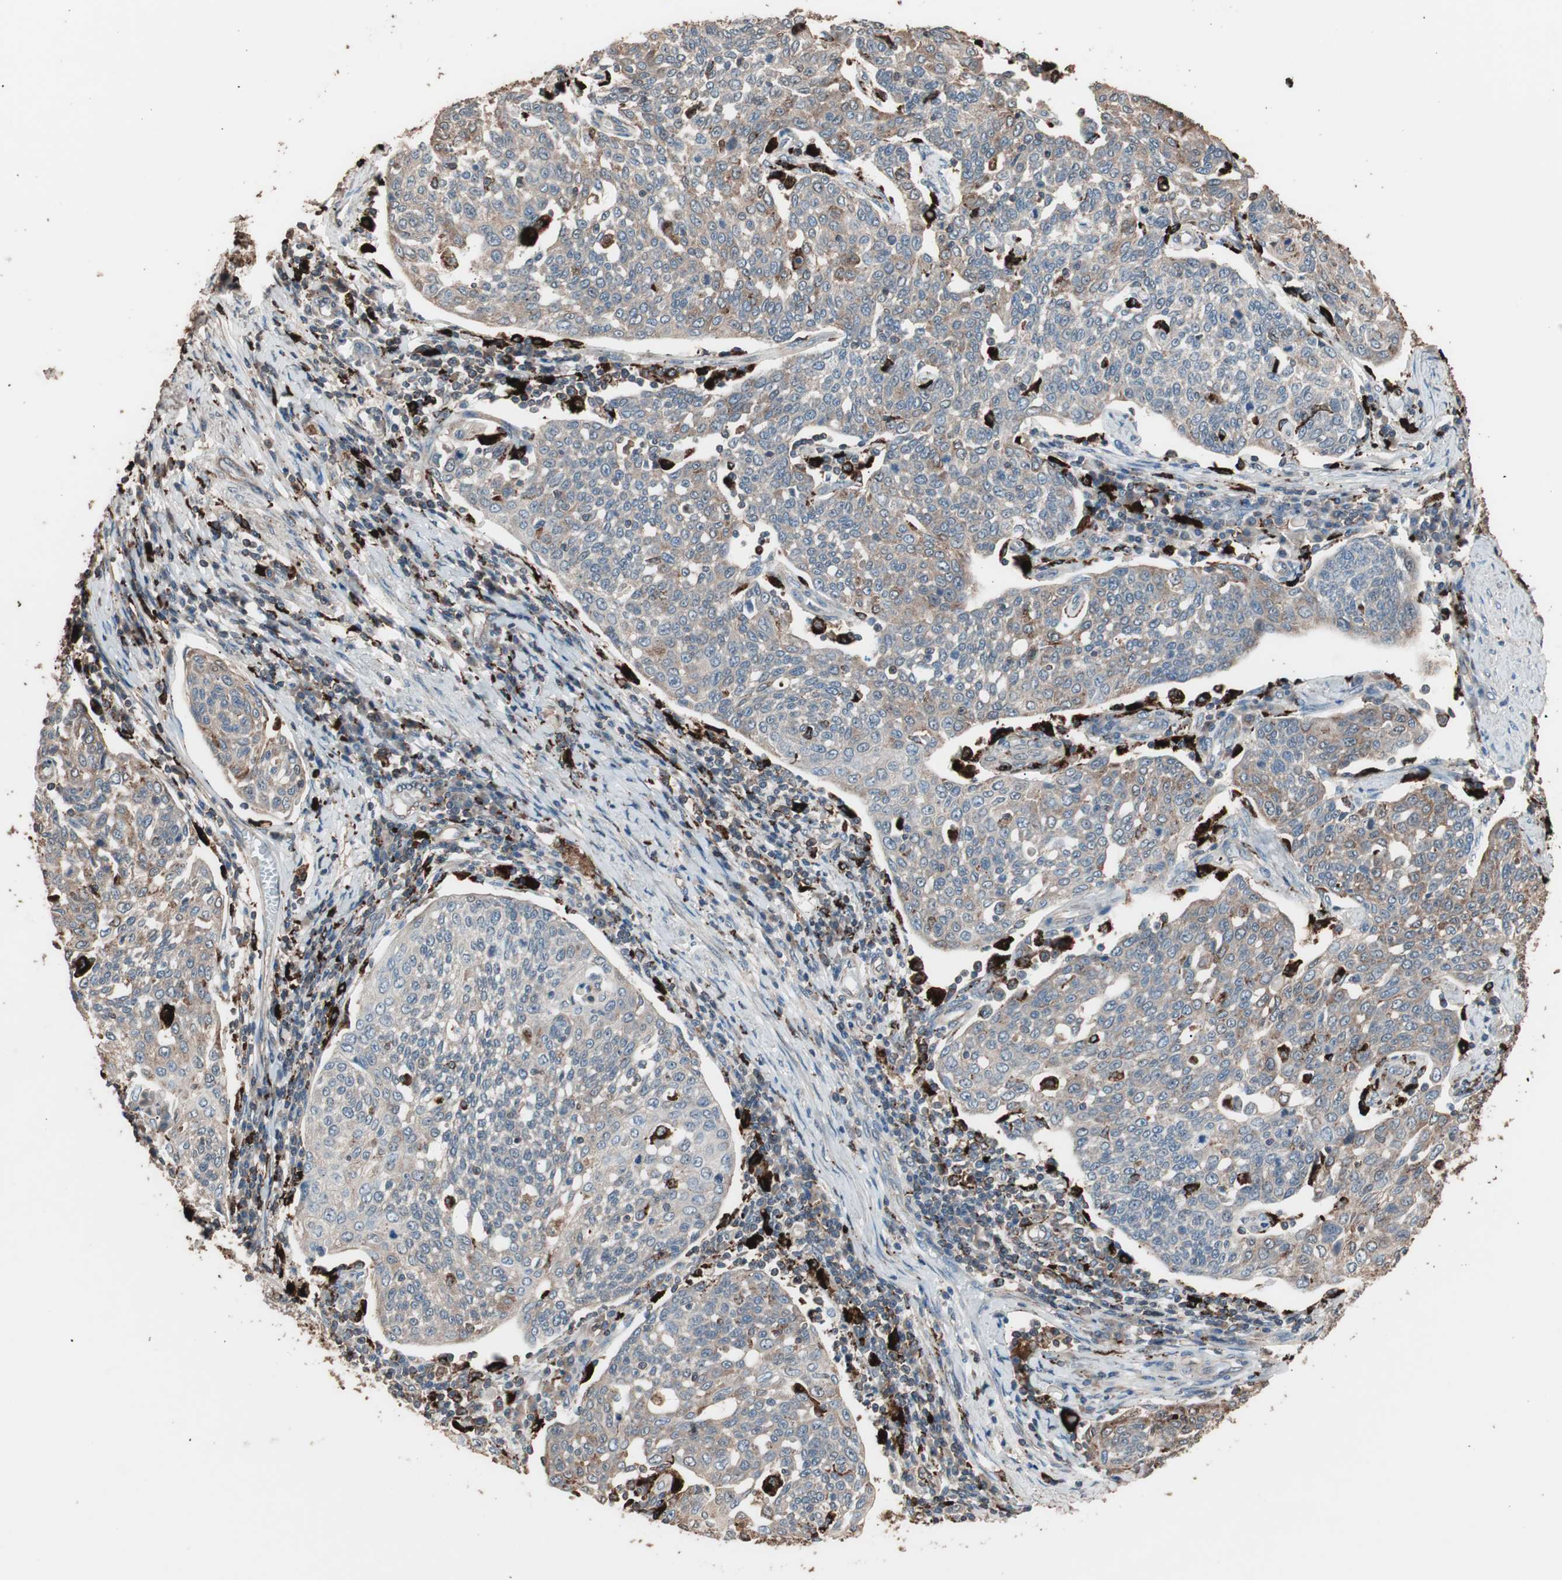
{"staining": {"intensity": "moderate", "quantity": "25%-75%", "location": "cytoplasmic/membranous"}, "tissue": "cervical cancer", "cell_type": "Tumor cells", "image_type": "cancer", "snomed": [{"axis": "morphology", "description": "Squamous cell carcinoma, NOS"}, {"axis": "topography", "description": "Cervix"}], "caption": "The histopathology image displays staining of squamous cell carcinoma (cervical), revealing moderate cytoplasmic/membranous protein expression (brown color) within tumor cells.", "gene": "CCT3", "patient": {"sex": "female", "age": 34}}